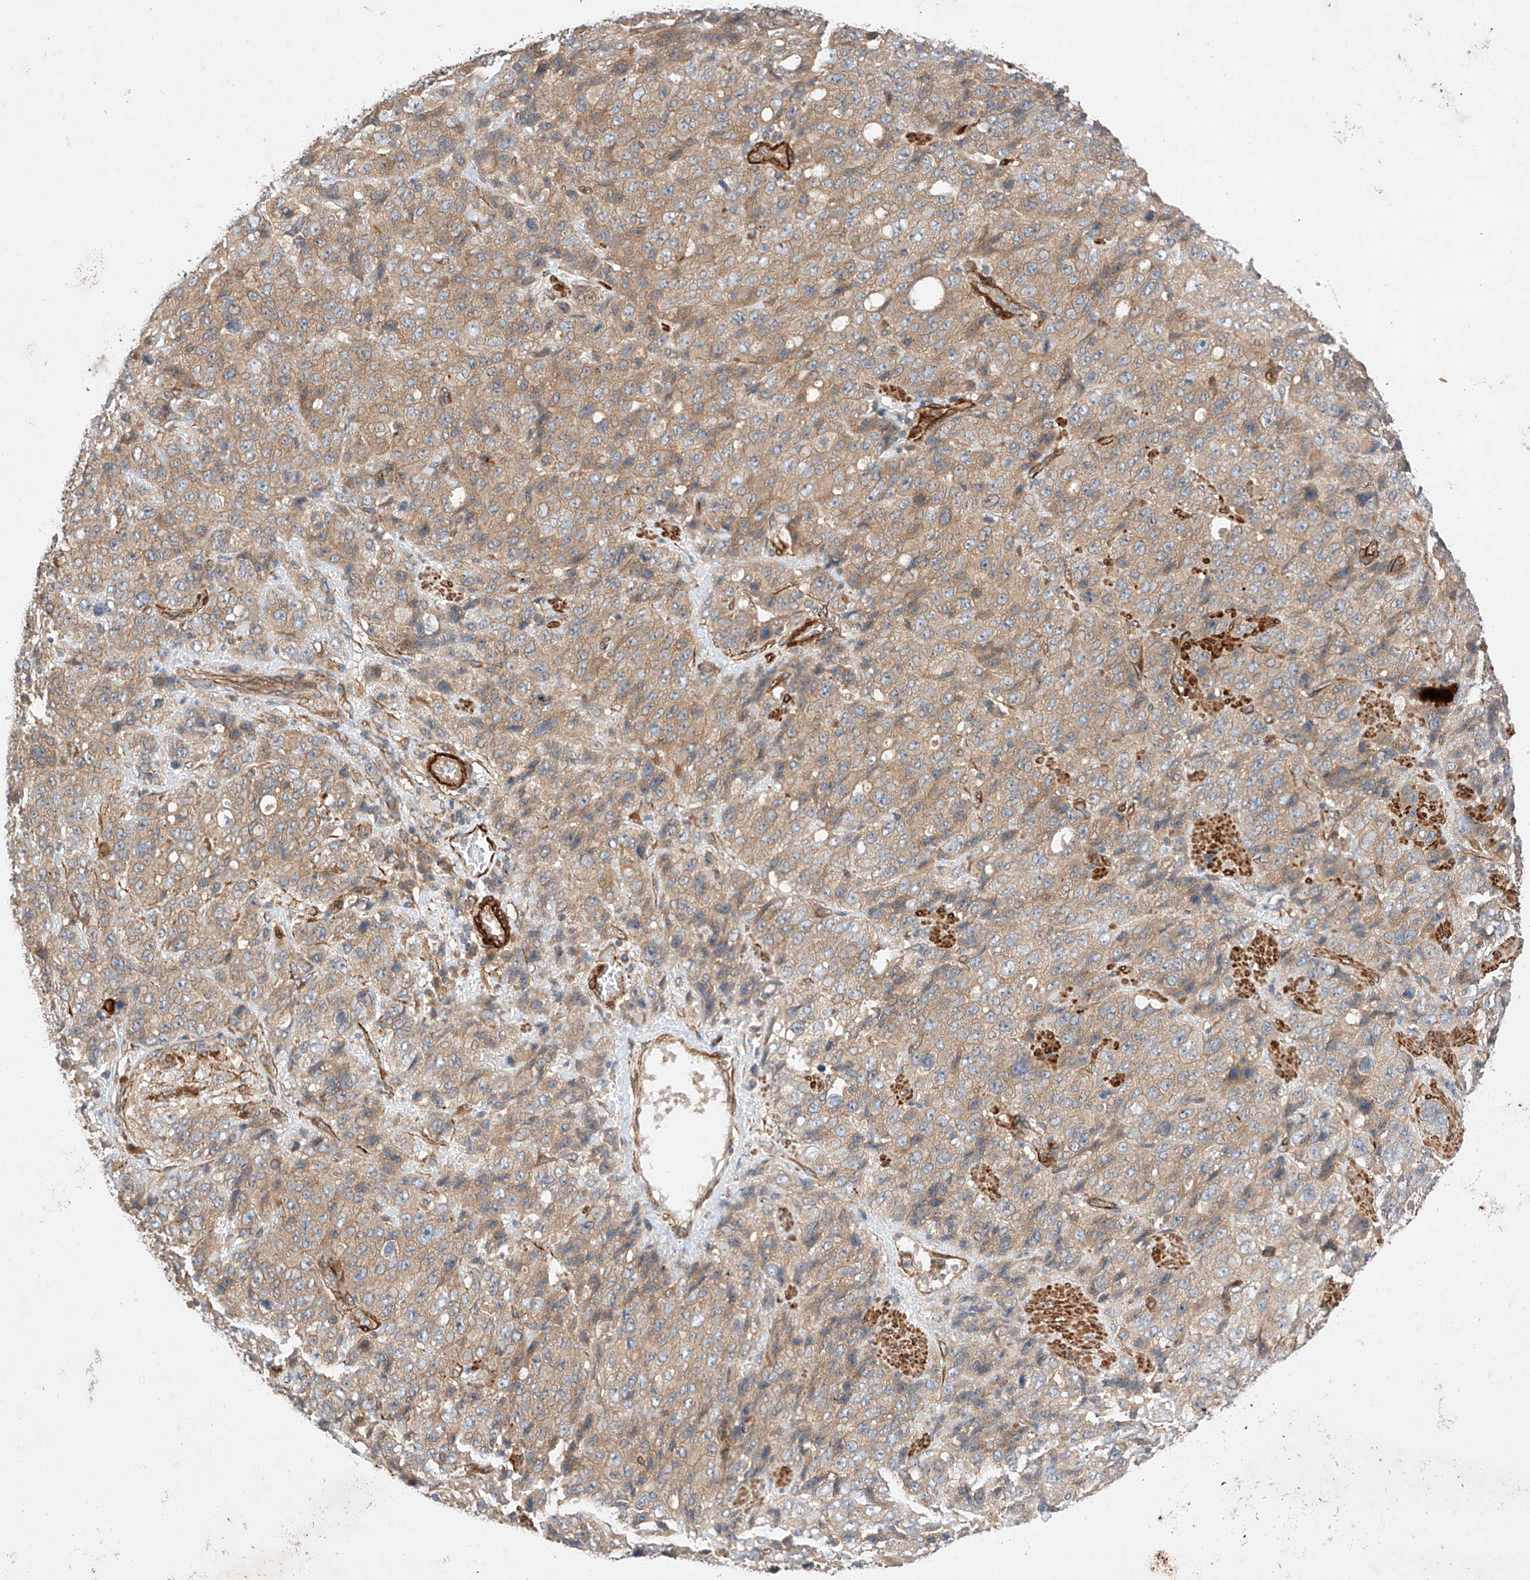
{"staining": {"intensity": "moderate", "quantity": ">75%", "location": "cytoplasmic/membranous"}, "tissue": "stomach cancer", "cell_type": "Tumor cells", "image_type": "cancer", "snomed": [{"axis": "morphology", "description": "Adenocarcinoma, NOS"}, {"axis": "topography", "description": "Stomach"}], "caption": "A high-resolution photomicrograph shows IHC staining of stomach cancer, which shows moderate cytoplasmic/membranous staining in about >75% of tumor cells. (Stains: DAB (3,3'-diaminobenzidine) in brown, nuclei in blue, Microscopy: brightfield microscopy at high magnification).", "gene": "RAB23", "patient": {"sex": "male", "age": 48}}